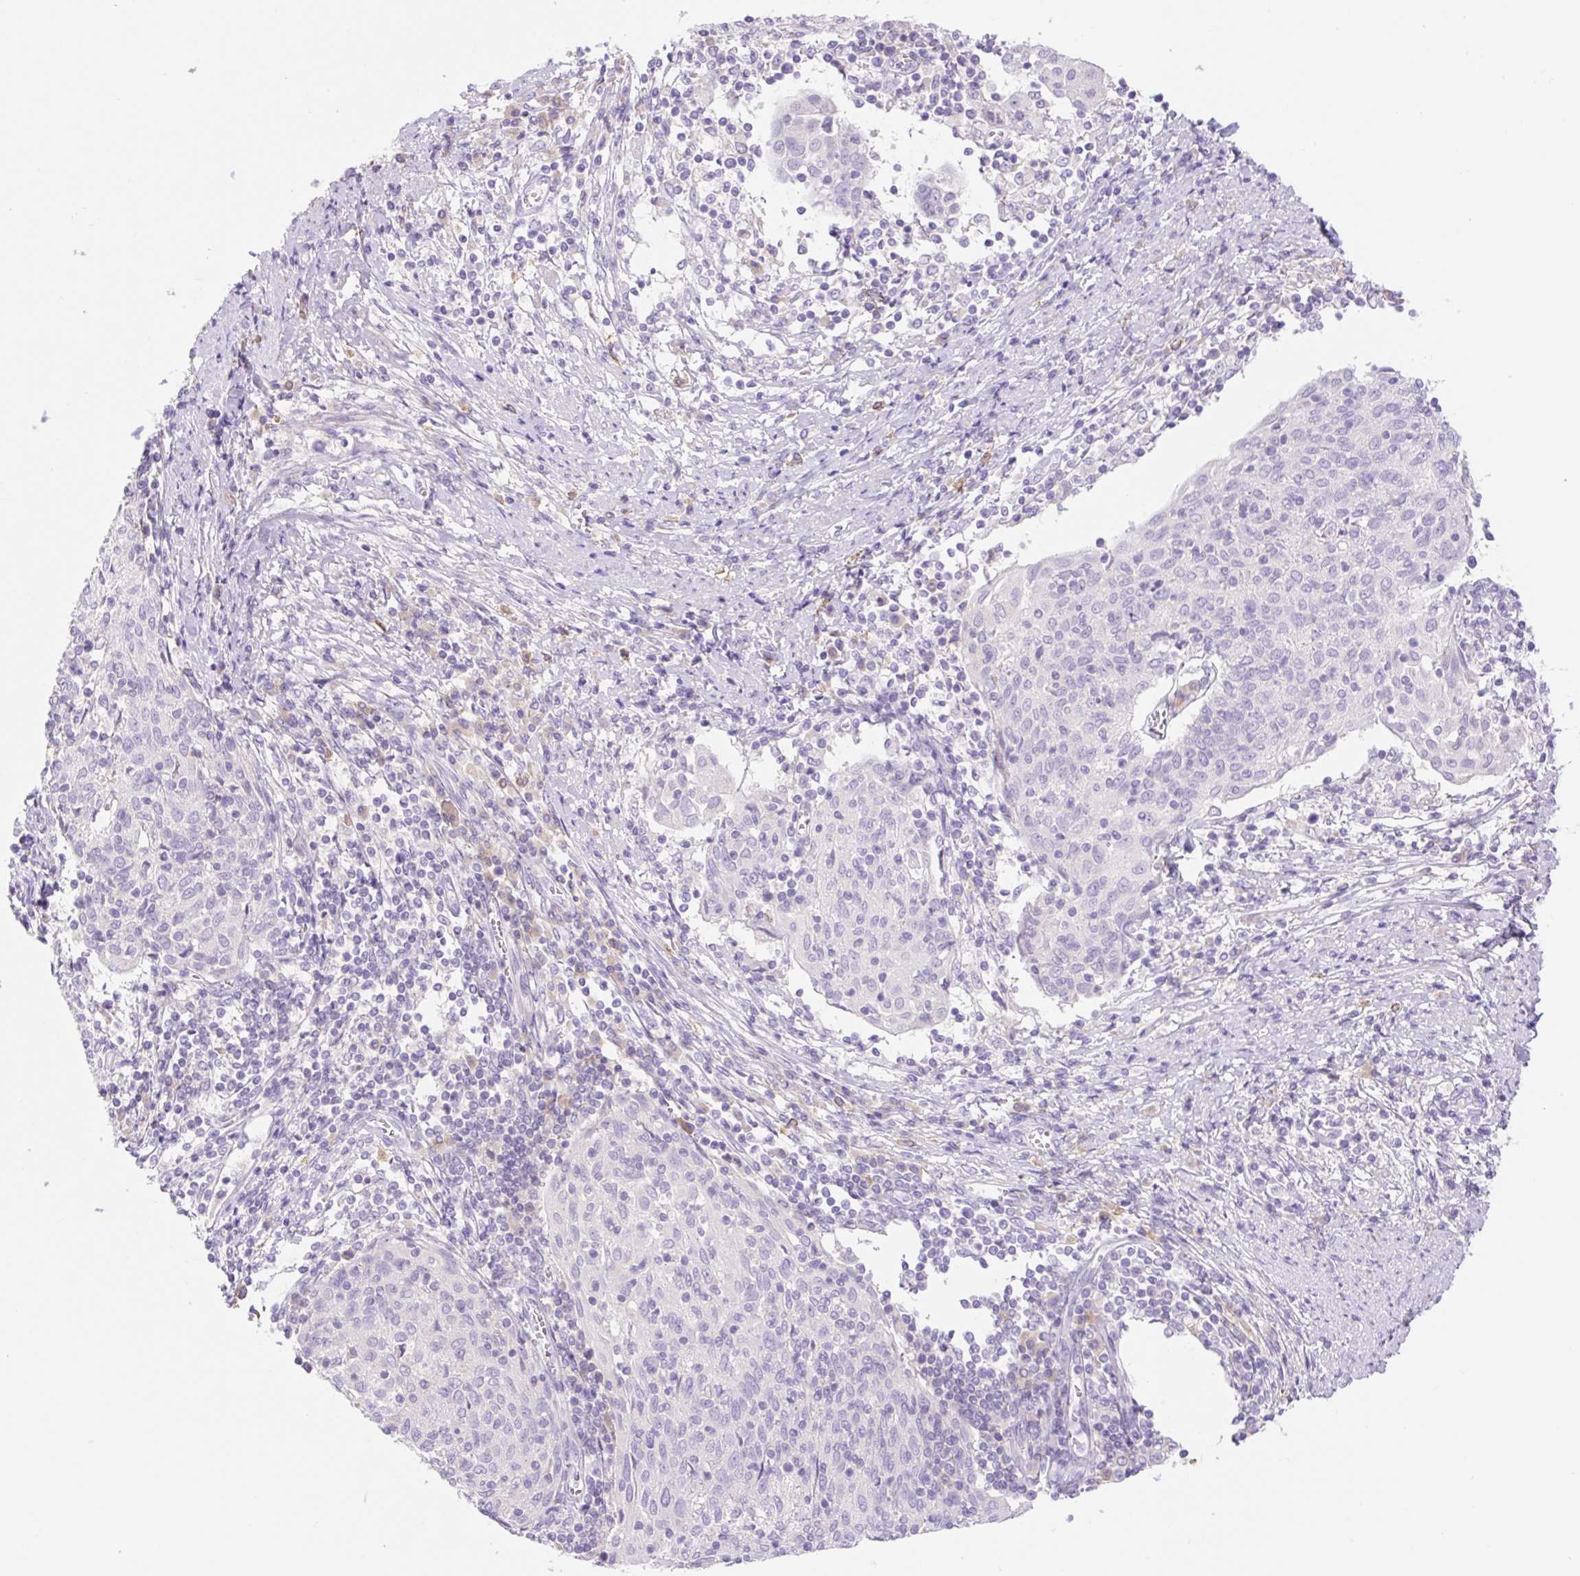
{"staining": {"intensity": "negative", "quantity": "none", "location": "none"}, "tissue": "cervical cancer", "cell_type": "Tumor cells", "image_type": "cancer", "snomed": [{"axis": "morphology", "description": "Squamous cell carcinoma, NOS"}, {"axis": "topography", "description": "Cervix"}], "caption": "Immunohistochemical staining of human cervical squamous cell carcinoma shows no significant expression in tumor cells.", "gene": "DENND5A", "patient": {"sex": "female", "age": 52}}